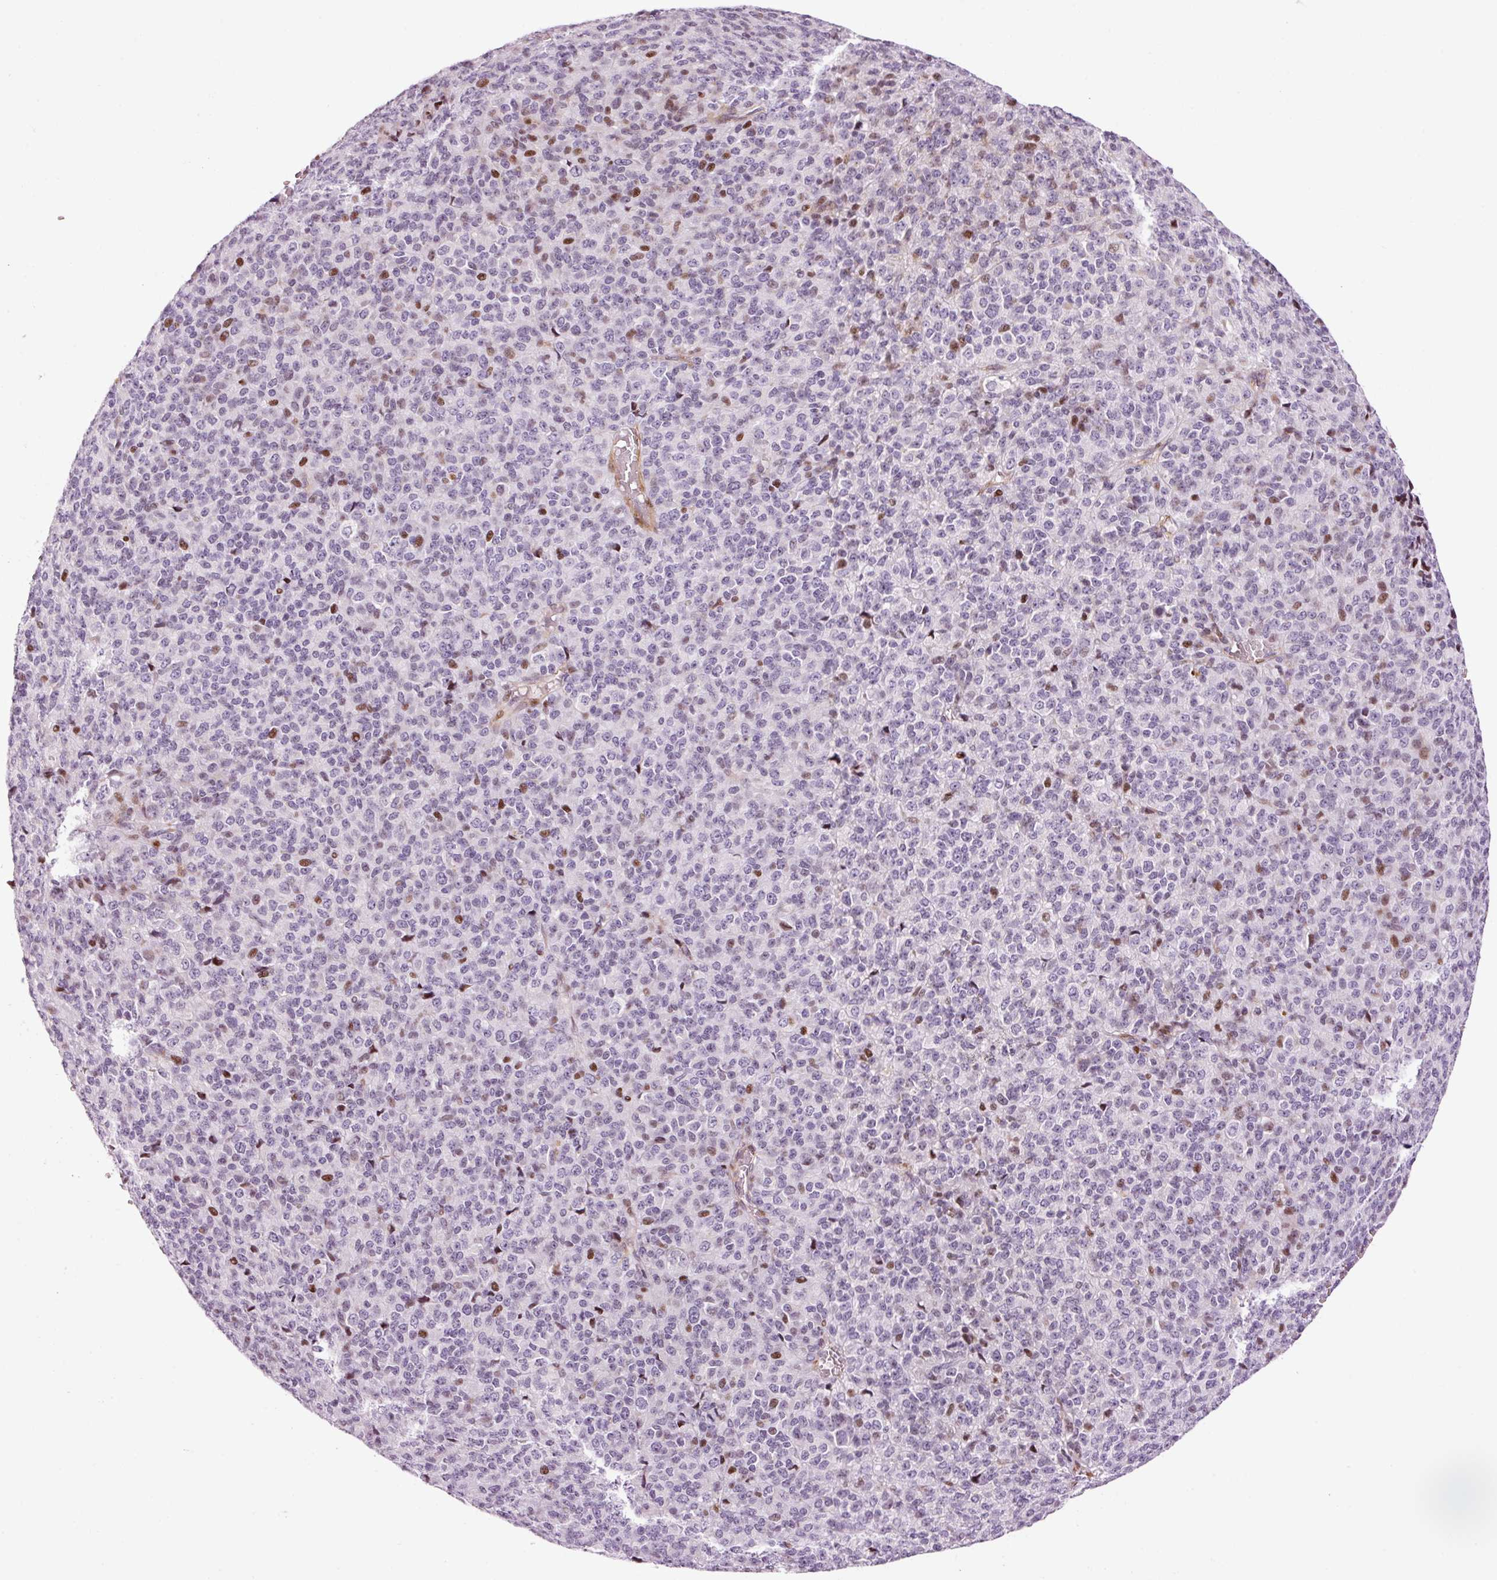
{"staining": {"intensity": "moderate", "quantity": "<25%", "location": "nuclear"}, "tissue": "melanoma", "cell_type": "Tumor cells", "image_type": "cancer", "snomed": [{"axis": "morphology", "description": "Malignant melanoma, Metastatic site"}, {"axis": "topography", "description": "Brain"}], "caption": "Protein staining reveals moderate nuclear staining in approximately <25% of tumor cells in melanoma.", "gene": "ANKRD20A1", "patient": {"sex": "female", "age": 56}}